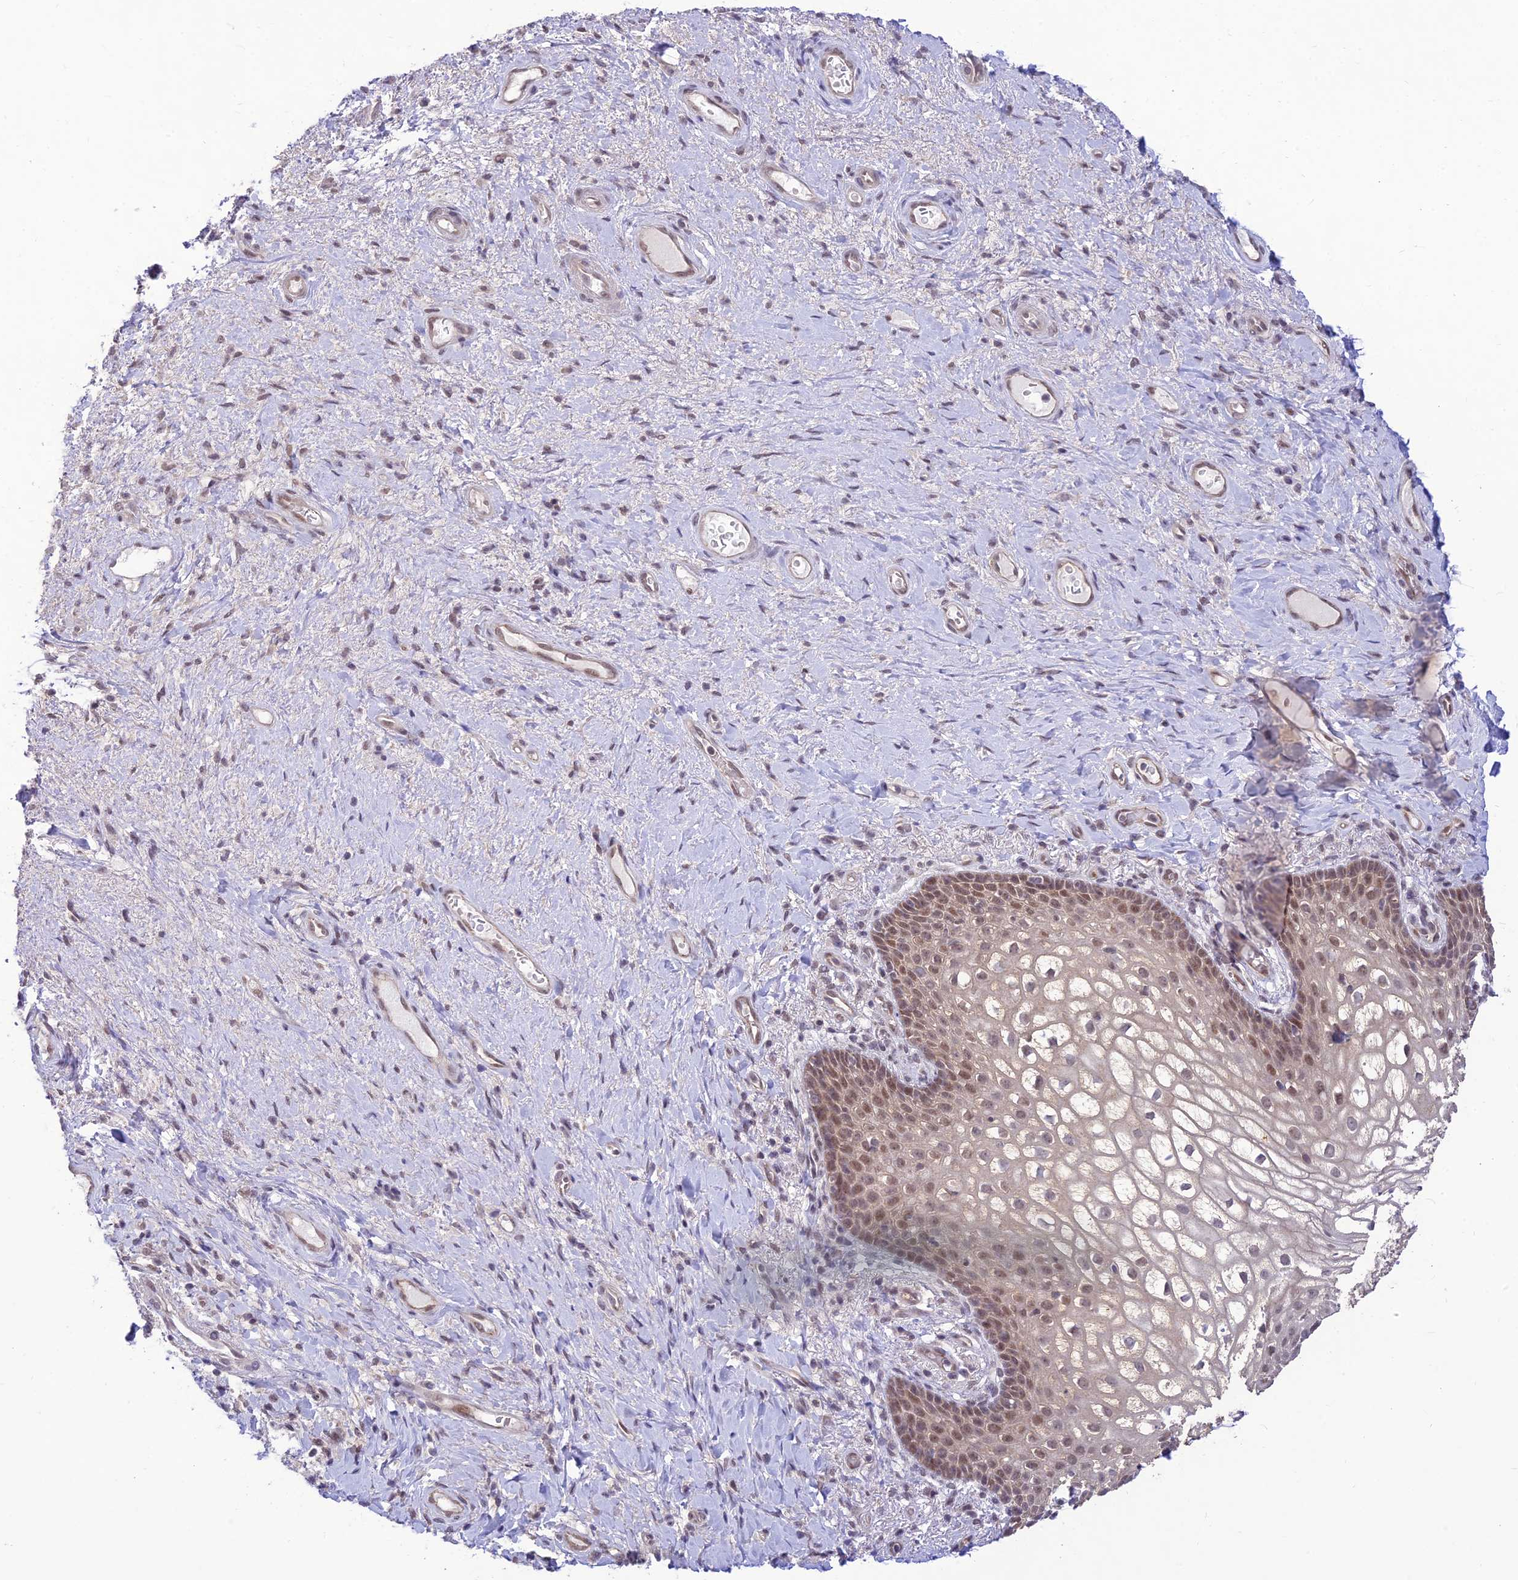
{"staining": {"intensity": "moderate", "quantity": ">75%", "location": "nuclear"}, "tissue": "vagina", "cell_type": "Squamous epithelial cells", "image_type": "normal", "snomed": [{"axis": "morphology", "description": "Normal tissue, NOS"}, {"axis": "topography", "description": "Vagina"}], "caption": "The immunohistochemical stain shows moderate nuclear positivity in squamous epithelial cells of normal vagina.", "gene": "MICOS13", "patient": {"sex": "female", "age": 60}}